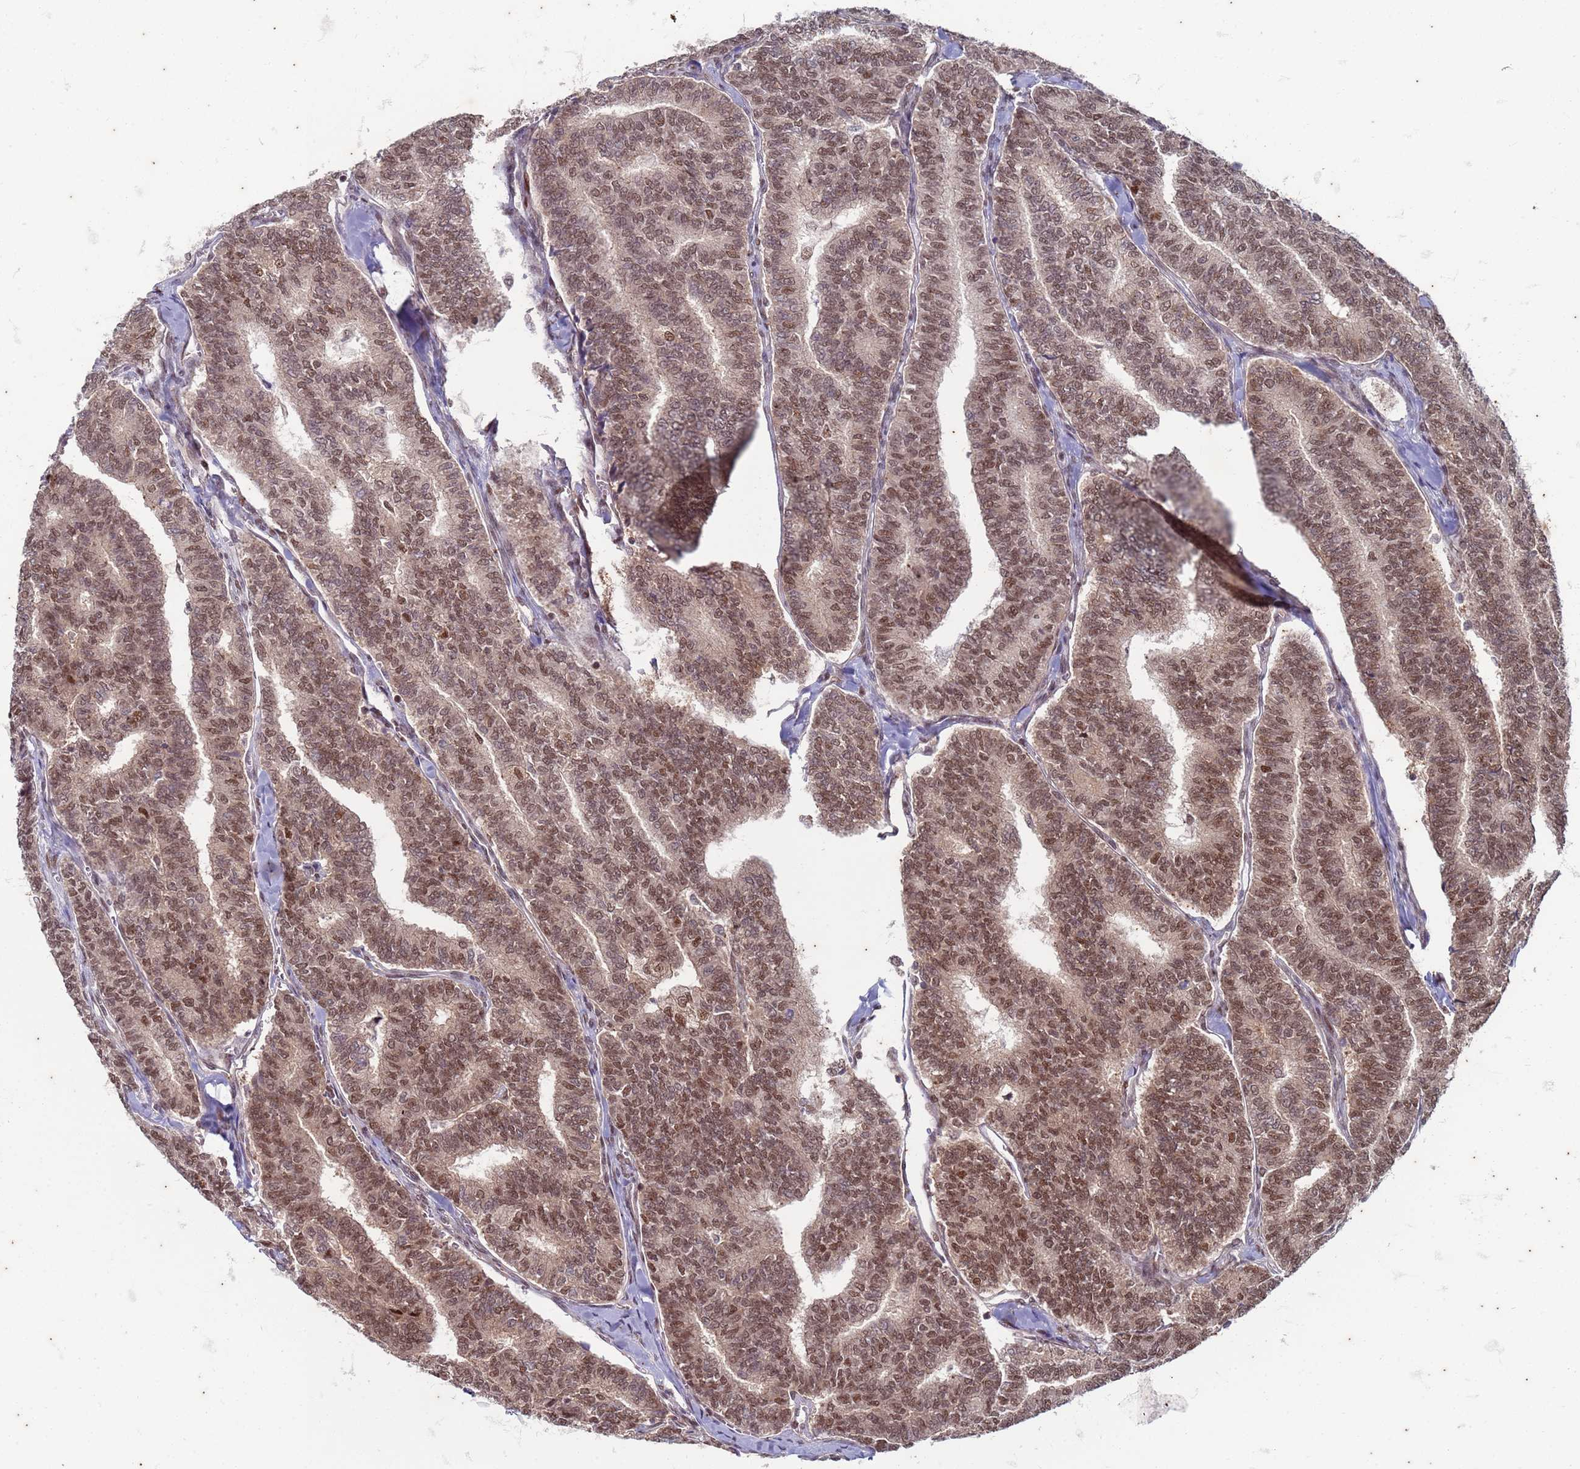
{"staining": {"intensity": "moderate", "quantity": ">75%", "location": "nuclear"}, "tissue": "thyroid cancer", "cell_type": "Tumor cells", "image_type": "cancer", "snomed": [{"axis": "morphology", "description": "Papillary adenocarcinoma, NOS"}, {"axis": "topography", "description": "Thyroid gland"}], "caption": "An IHC histopathology image of neoplastic tissue is shown. Protein staining in brown shows moderate nuclear positivity in thyroid cancer within tumor cells. (DAB = brown stain, brightfield microscopy at high magnification).", "gene": "TRMT6", "patient": {"sex": "female", "age": 35}}